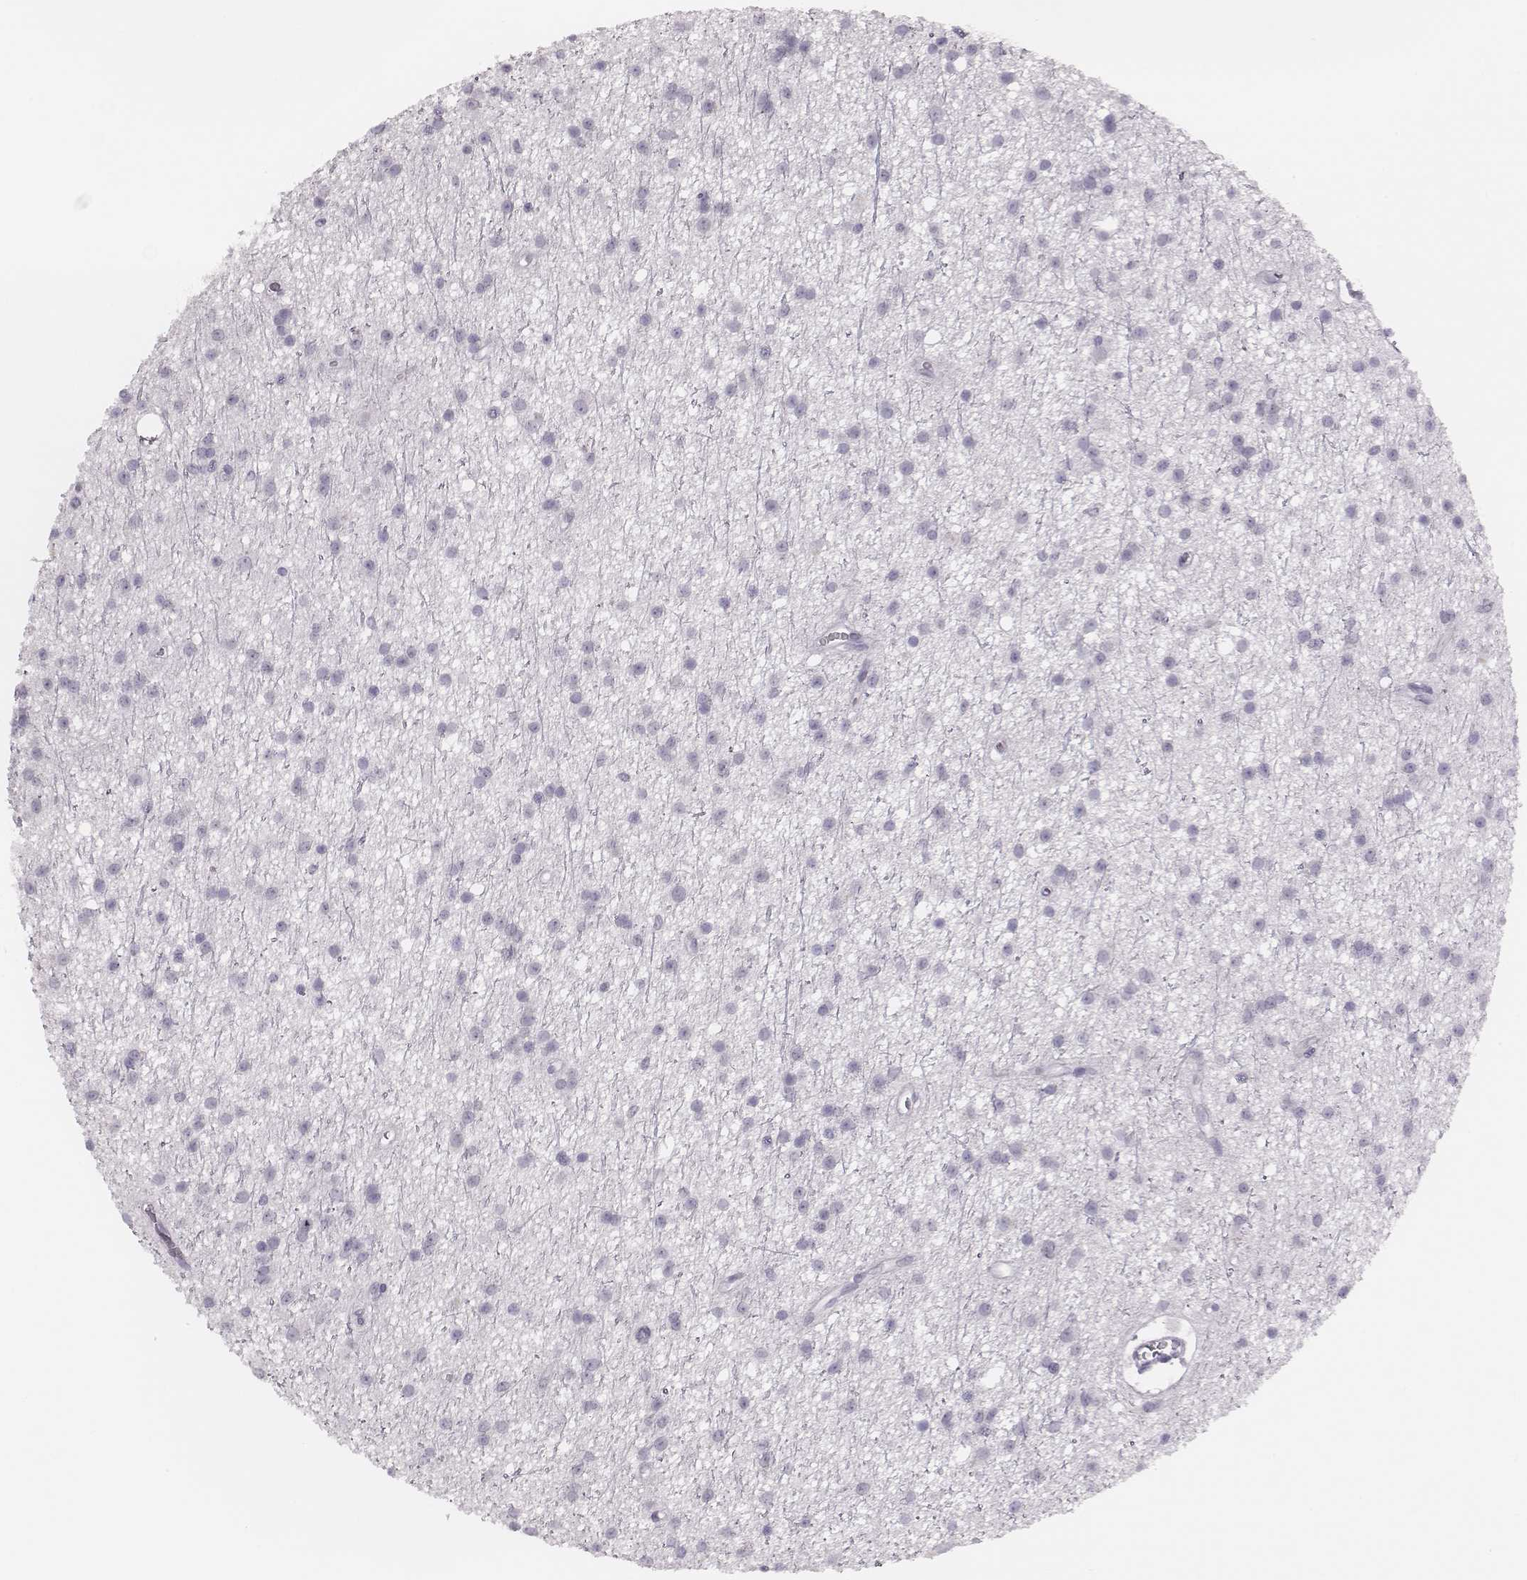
{"staining": {"intensity": "negative", "quantity": "none", "location": "none"}, "tissue": "glioma", "cell_type": "Tumor cells", "image_type": "cancer", "snomed": [{"axis": "morphology", "description": "Glioma, malignant, Low grade"}, {"axis": "topography", "description": "Brain"}], "caption": "Immunohistochemical staining of low-grade glioma (malignant) exhibits no significant positivity in tumor cells.", "gene": "H1-6", "patient": {"sex": "male", "age": 27}}